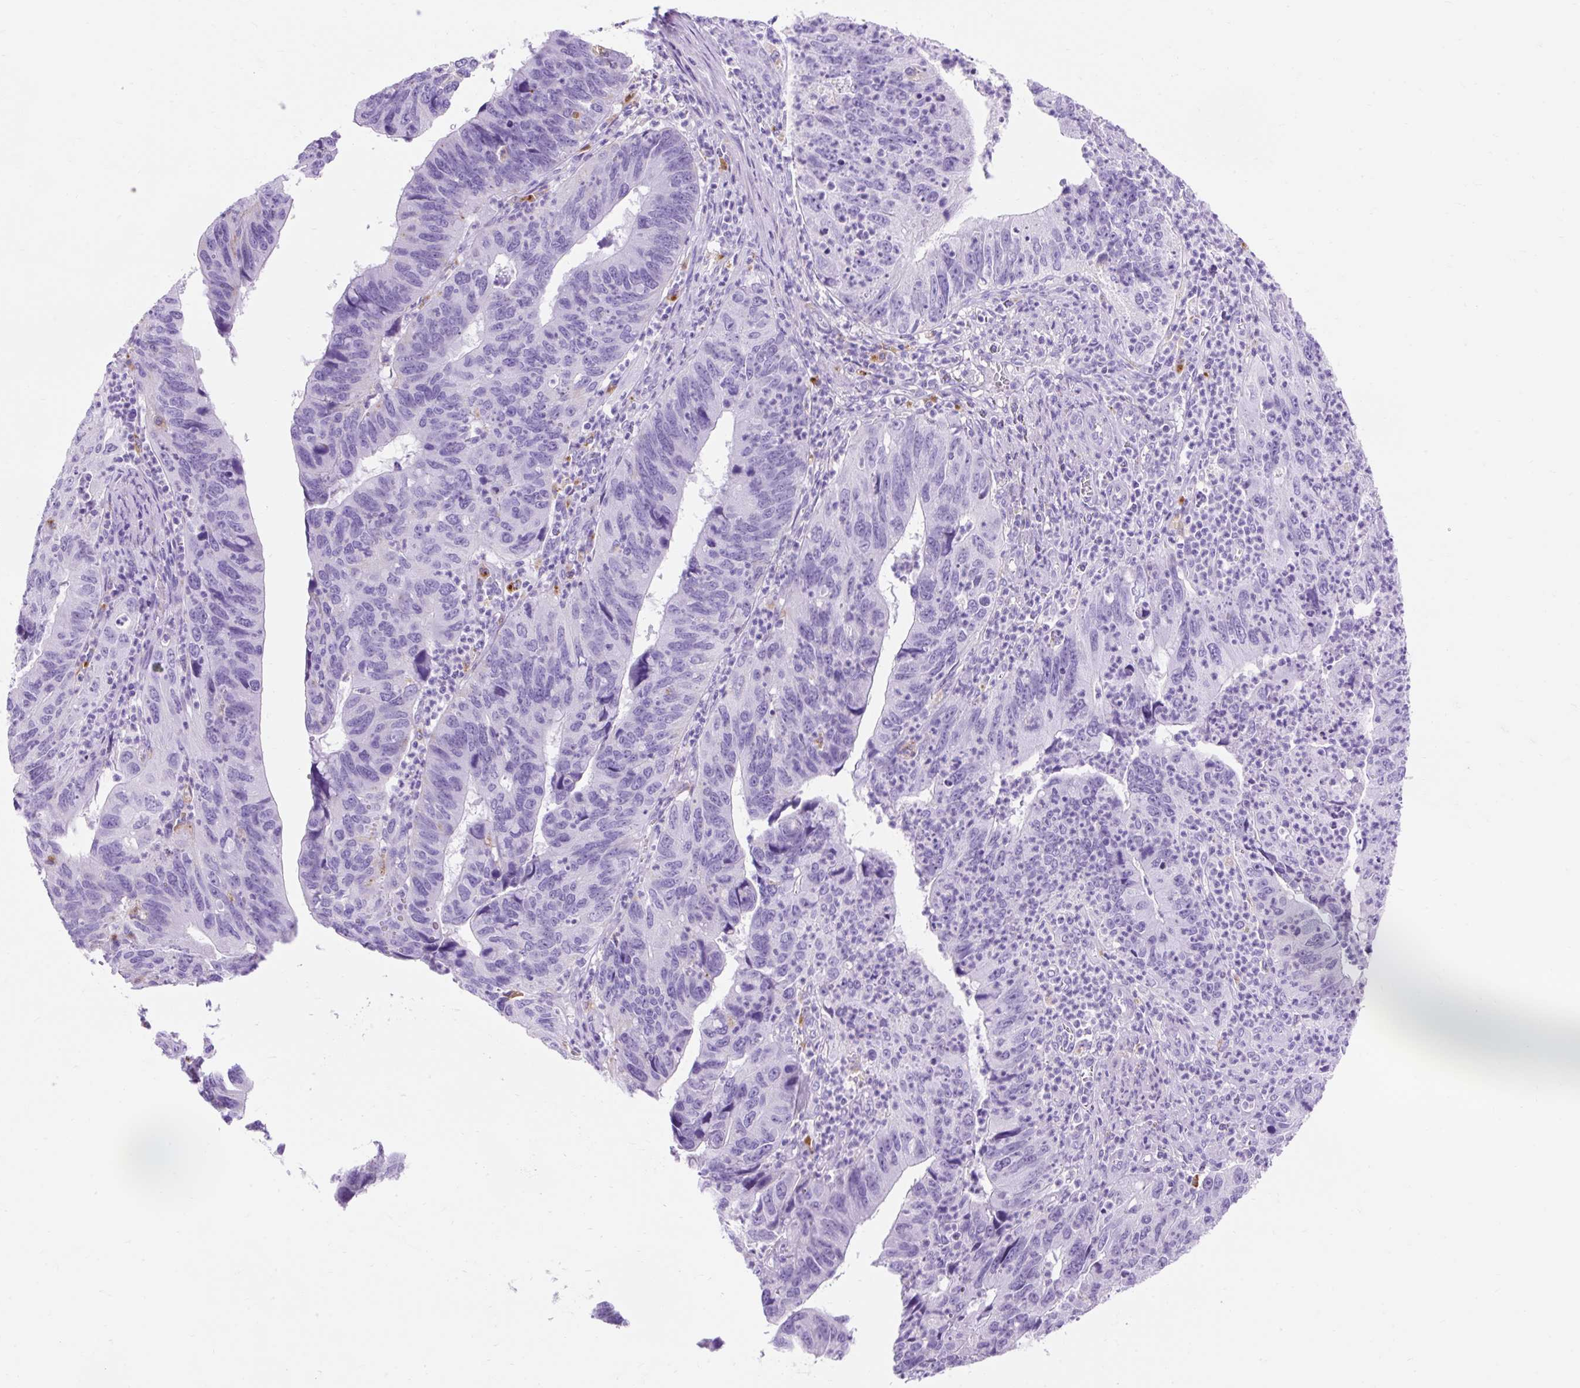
{"staining": {"intensity": "negative", "quantity": "none", "location": "none"}, "tissue": "stomach cancer", "cell_type": "Tumor cells", "image_type": "cancer", "snomed": [{"axis": "morphology", "description": "Adenocarcinoma, NOS"}, {"axis": "topography", "description": "Stomach"}], "caption": "Image shows no protein positivity in tumor cells of adenocarcinoma (stomach) tissue.", "gene": "HEXB", "patient": {"sex": "male", "age": 59}}